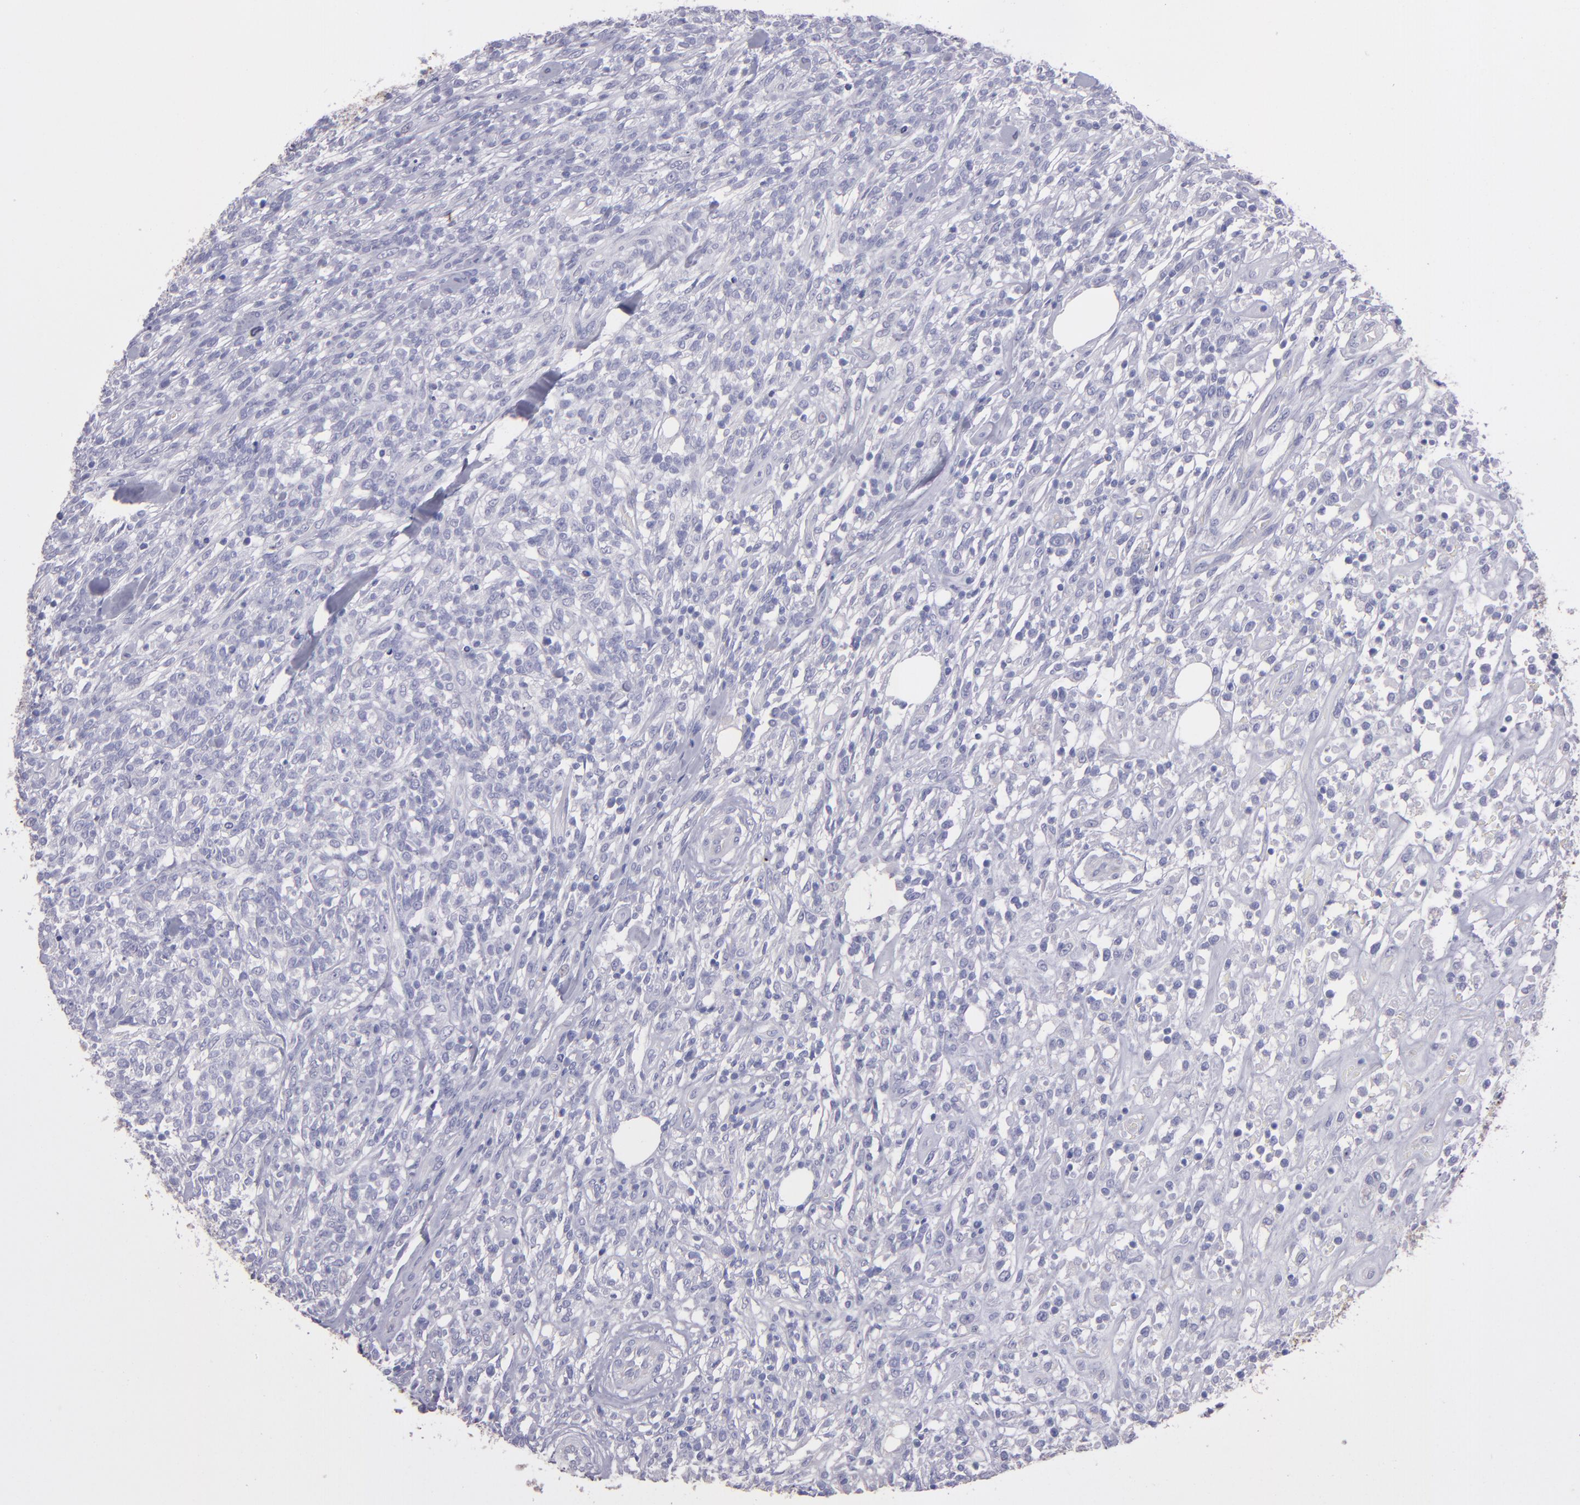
{"staining": {"intensity": "negative", "quantity": "none", "location": "none"}, "tissue": "lymphoma", "cell_type": "Tumor cells", "image_type": "cancer", "snomed": [{"axis": "morphology", "description": "Malignant lymphoma, non-Hodgkin's type, High grade"}, {"axis": "topography", "description": "Lymph node"}], "caption": "Tumor cells are negative for protein expression in human lymphoma.", "gene": "TG", "patient": {"sex": "female", "age": 73}}